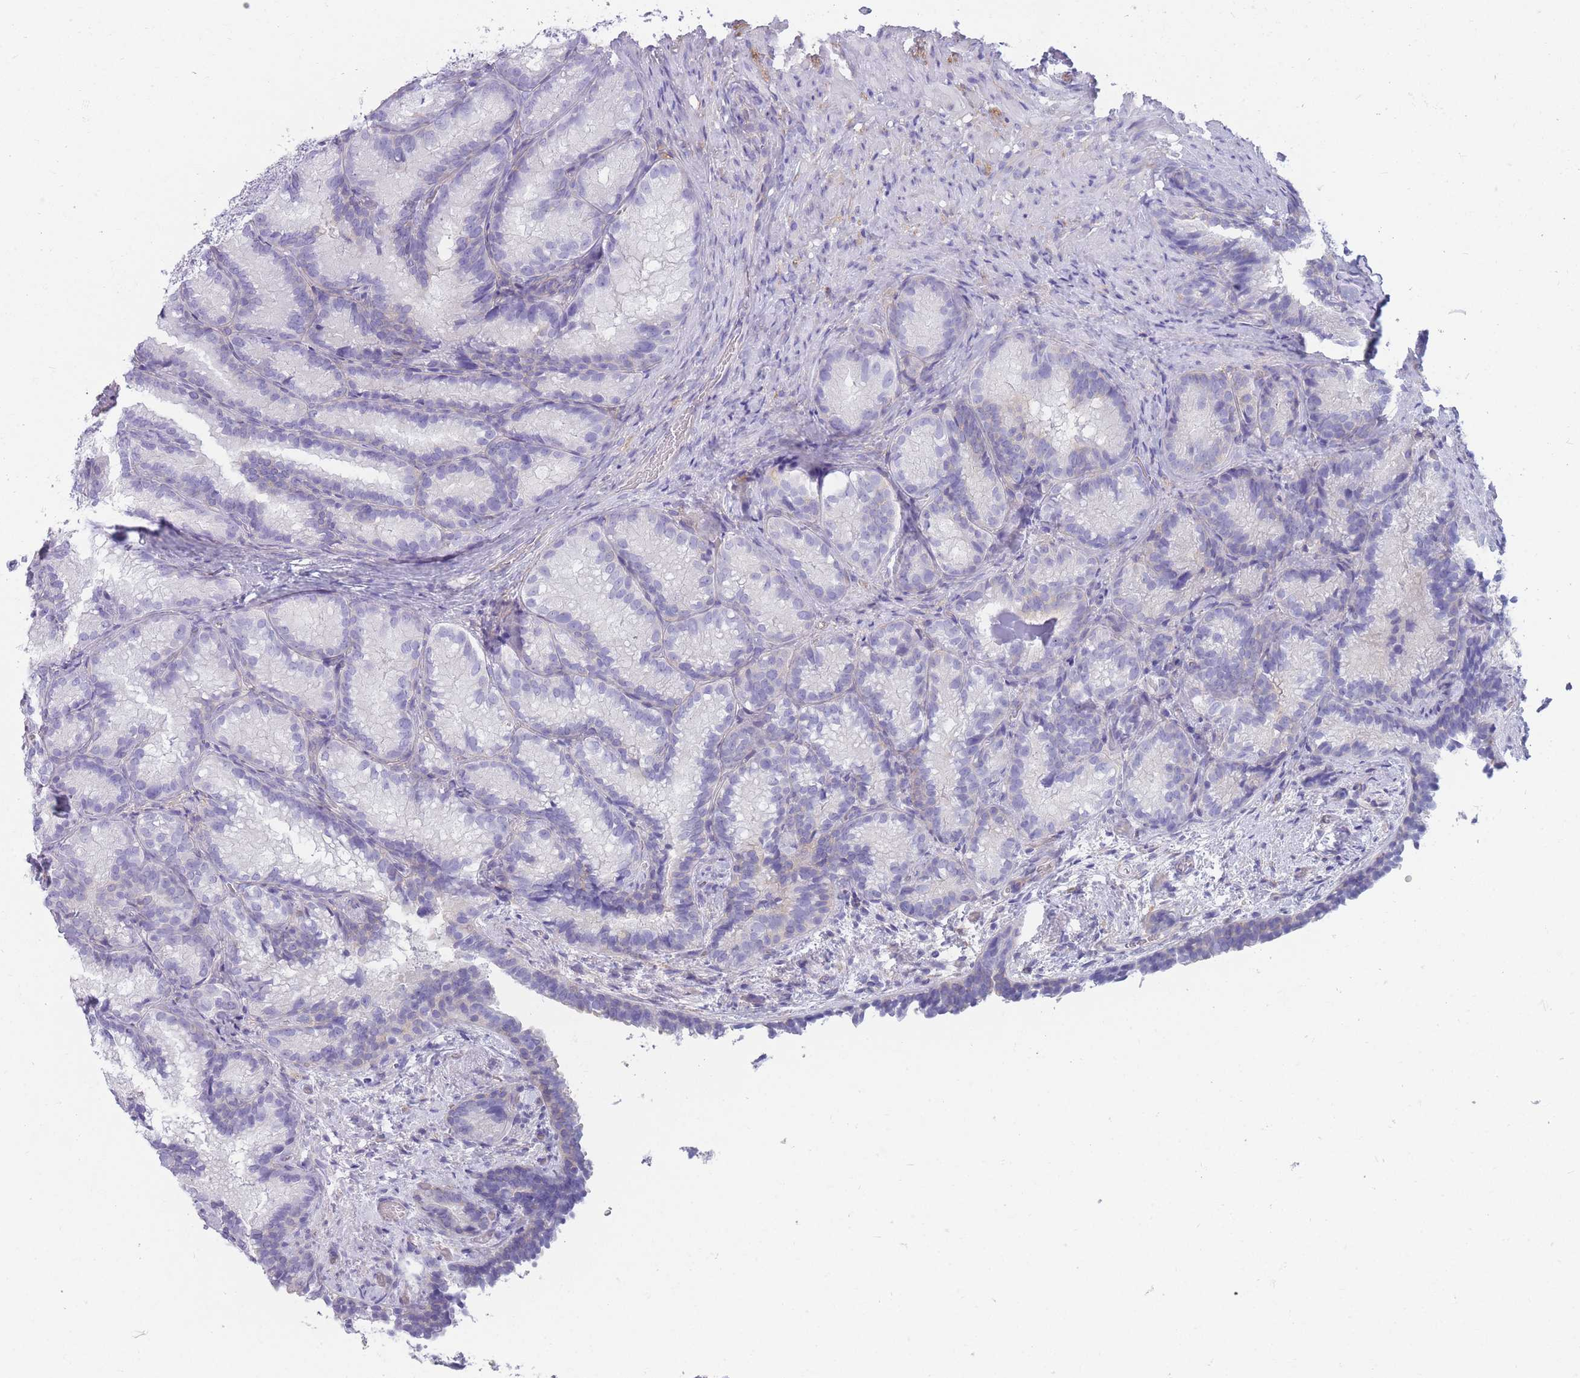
{"staining": {"intensity": "negative", "quantity": "none", "location": "none"}, "tissue": "seminal vesicle", "cell_type": "Glandular cells", "image_type": "normal", "snomed": [{"axis": "morphology", "description": "Normal tissue, NOS"}, {"axis": "topography", "description": "Seminal veicle"}], "caption": "Immunohistochemistry photomicrograph of normal human seminal vesicle stained for a protein (brown), which reveals no expression in glandular cells.", "gene": "MTSS2", "patient": {"sex": "male", "age": 58}}